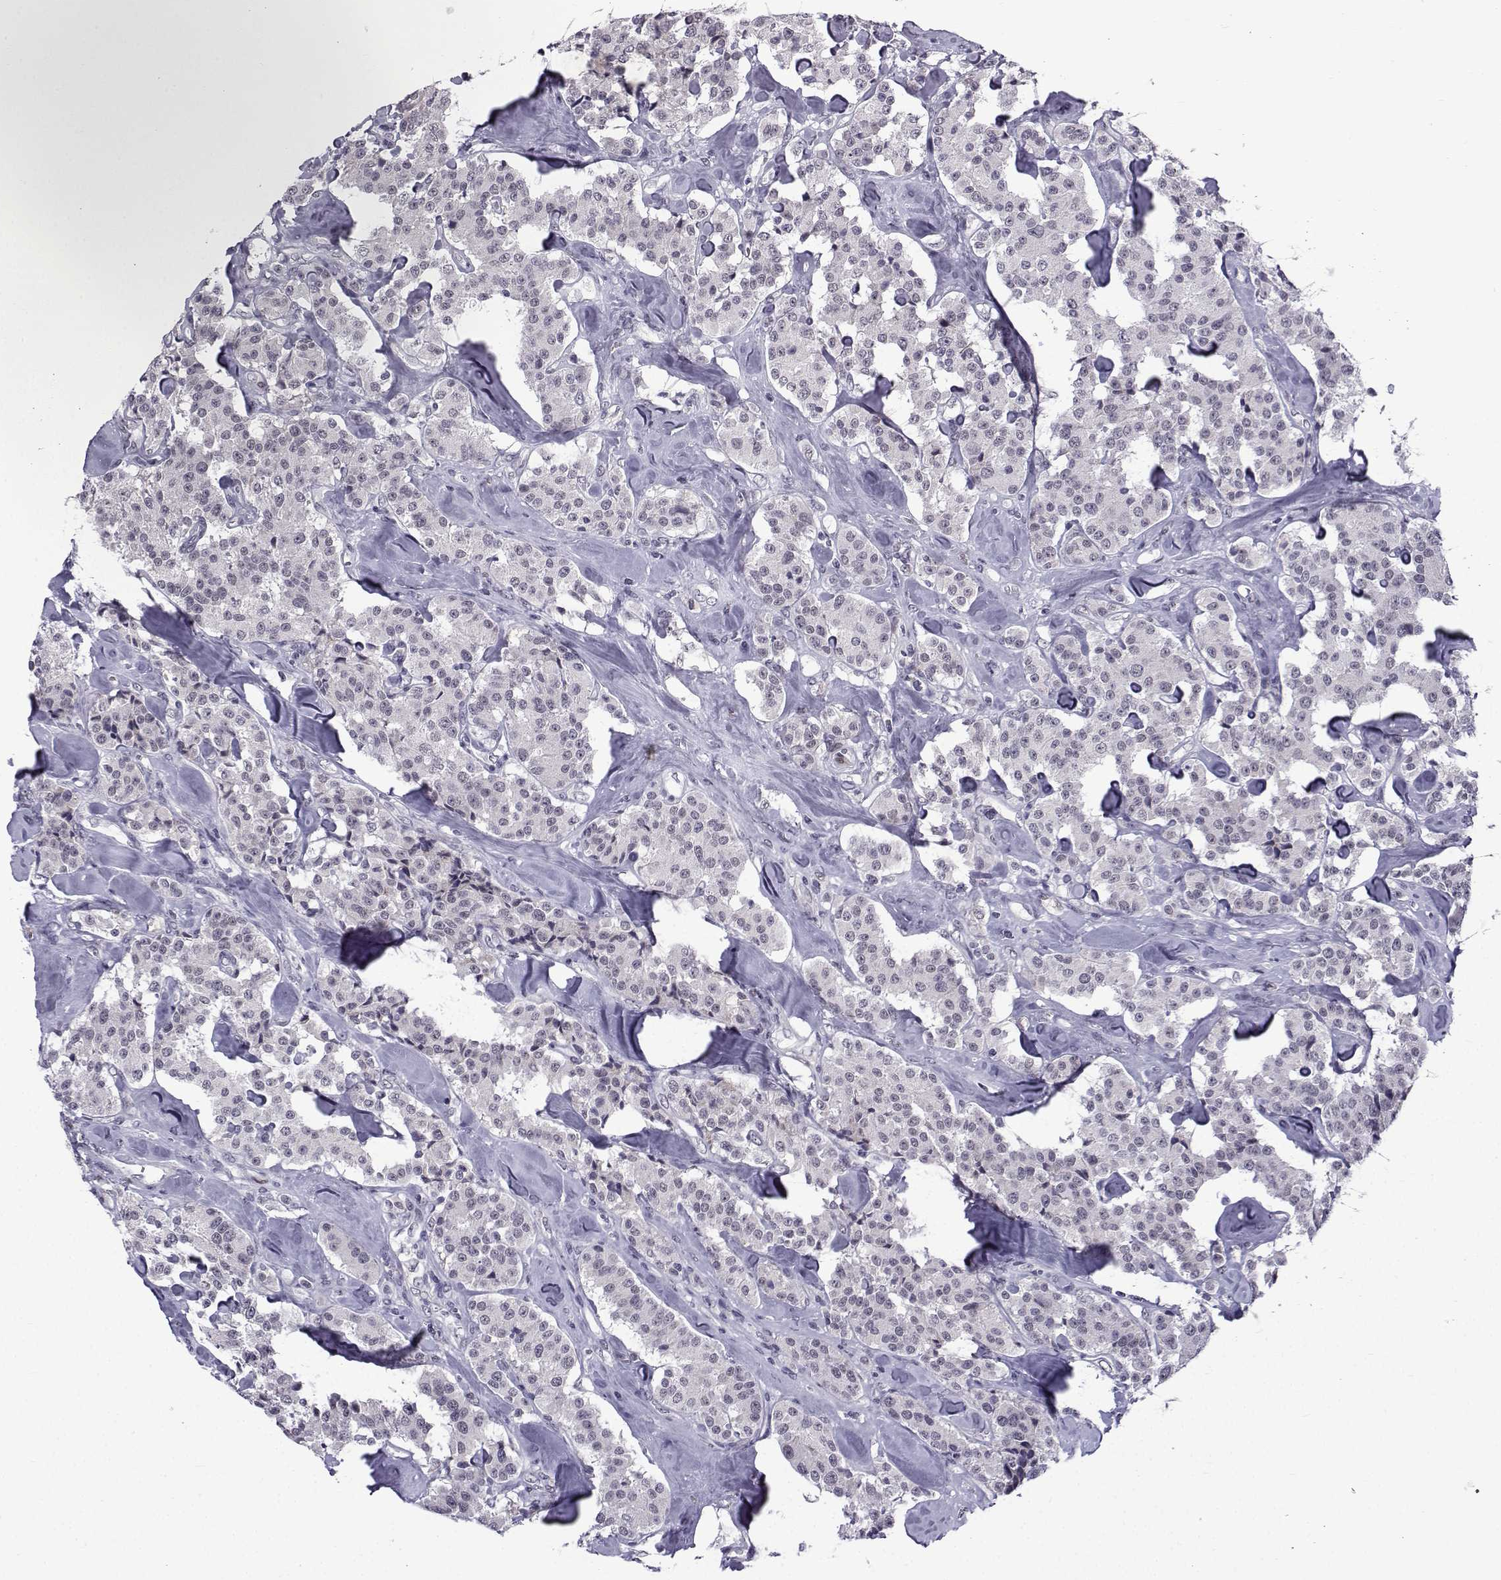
{"staining": {"intensity": "negative", "quantity": "none", "location": "none"}, "tissue": "carcinoid", "cell_type": "Tumor cells", "image_type": "cancer", "snomed": [{"axis": "morphology", "description": "Carcinoid, malignant, NOS"}, {"axis": "topography", "description": "Pancreas"}], "caption": "DAB immunohistochemical staining of human carcinoid (malignant) shows no significant positivity in tumor cells.", "gene": "RBM24", "patient": {"sex": "male", "age": 41}}